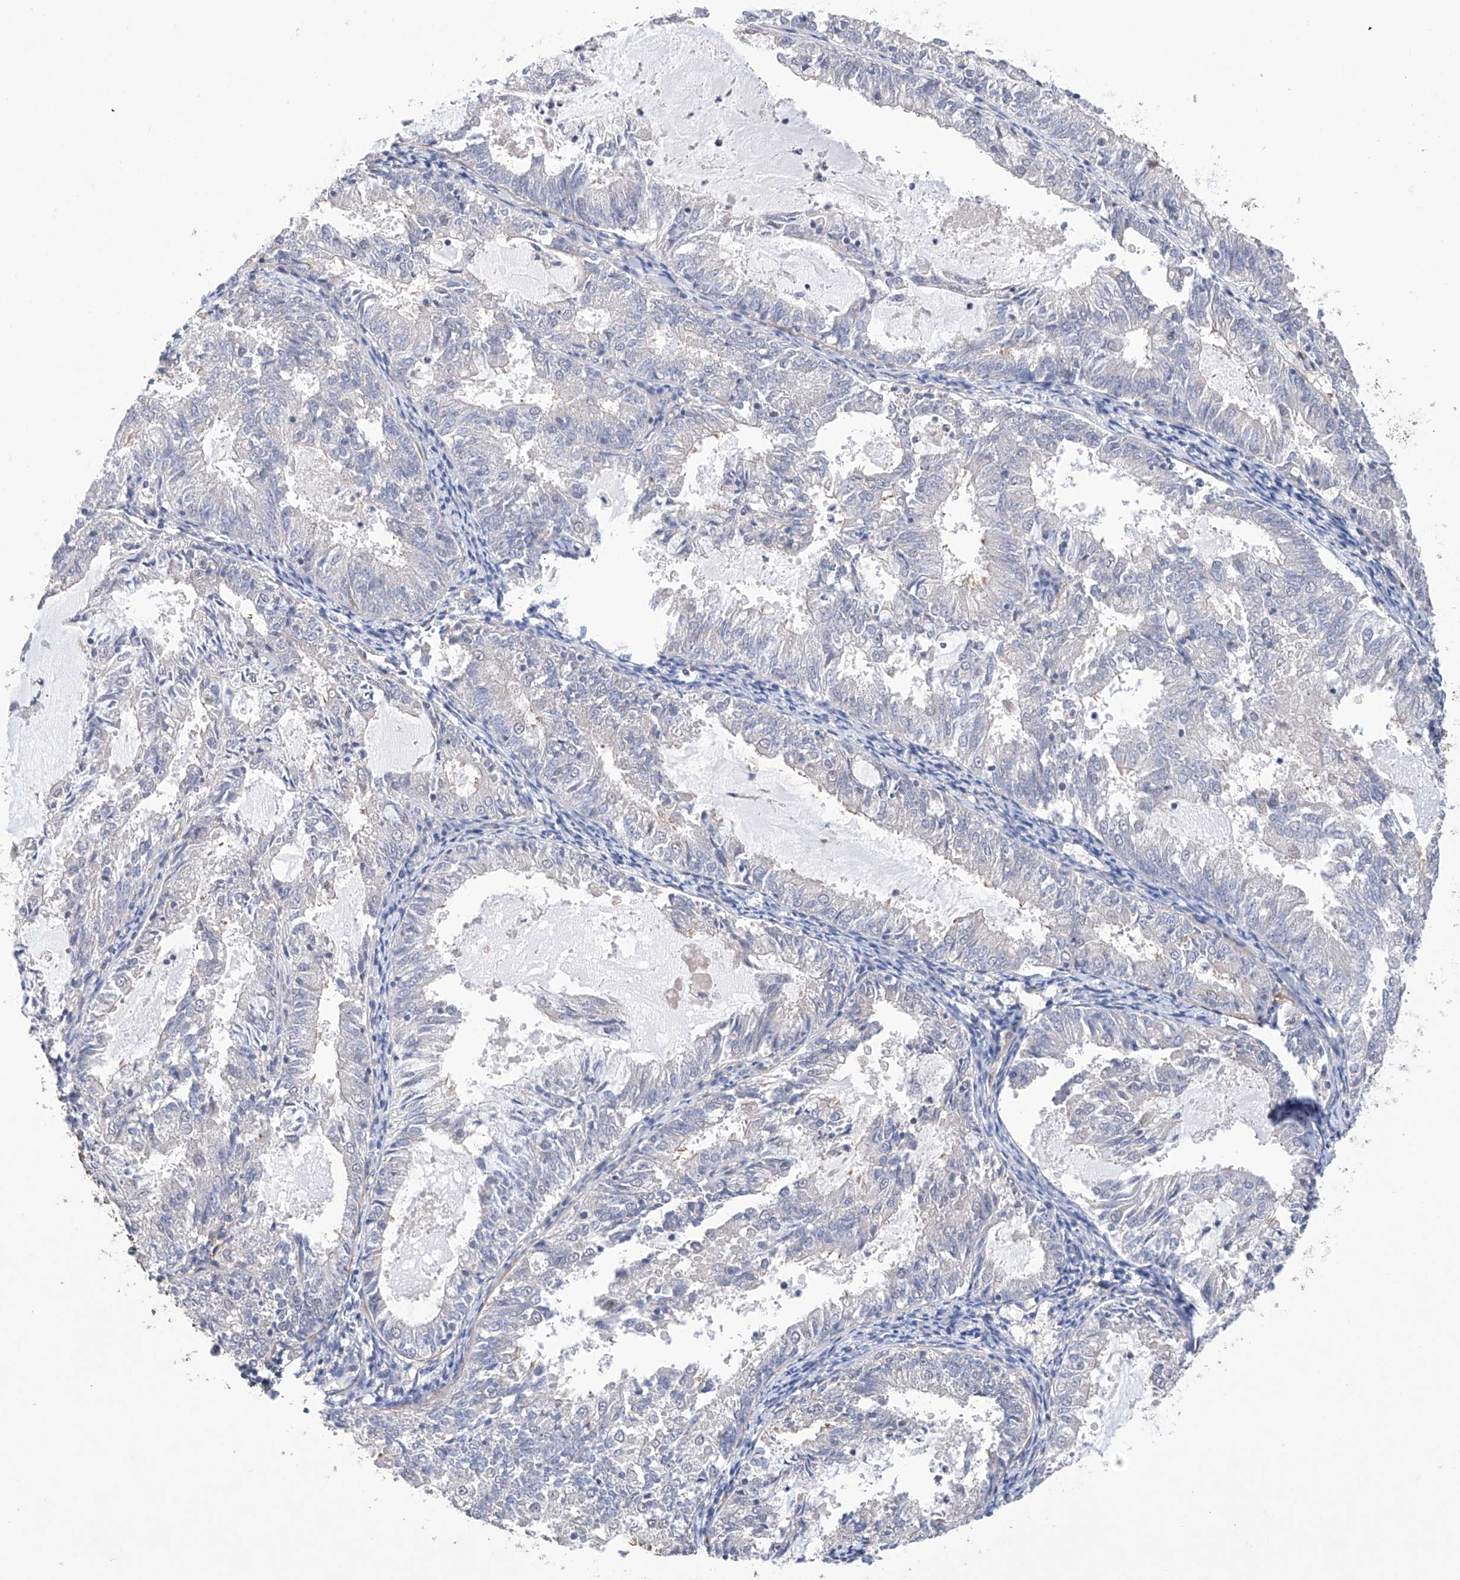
{"staining": {"intensity": "negative", "quantity": "none", "location": "none"}, "tissue": "endometrial cancer", "cell_type": "Tumor cells", "image_type": "cancer", "snomed": [{"axis": "morphology", "description": "Adenocarcinoma, NOS"}, {"axis": "topography", "description": "Endometrium"}], "caption": "Immunohistochemistry photomicrograph of neoplastic tissue: endometrial adenocarcinoma stained with DAB (3,3'-diaminobenzidine) reveals no significant protein positivity in tumor cells.", "gene": "AFG1L", "patient": {"sex": "female", "age": 57}}